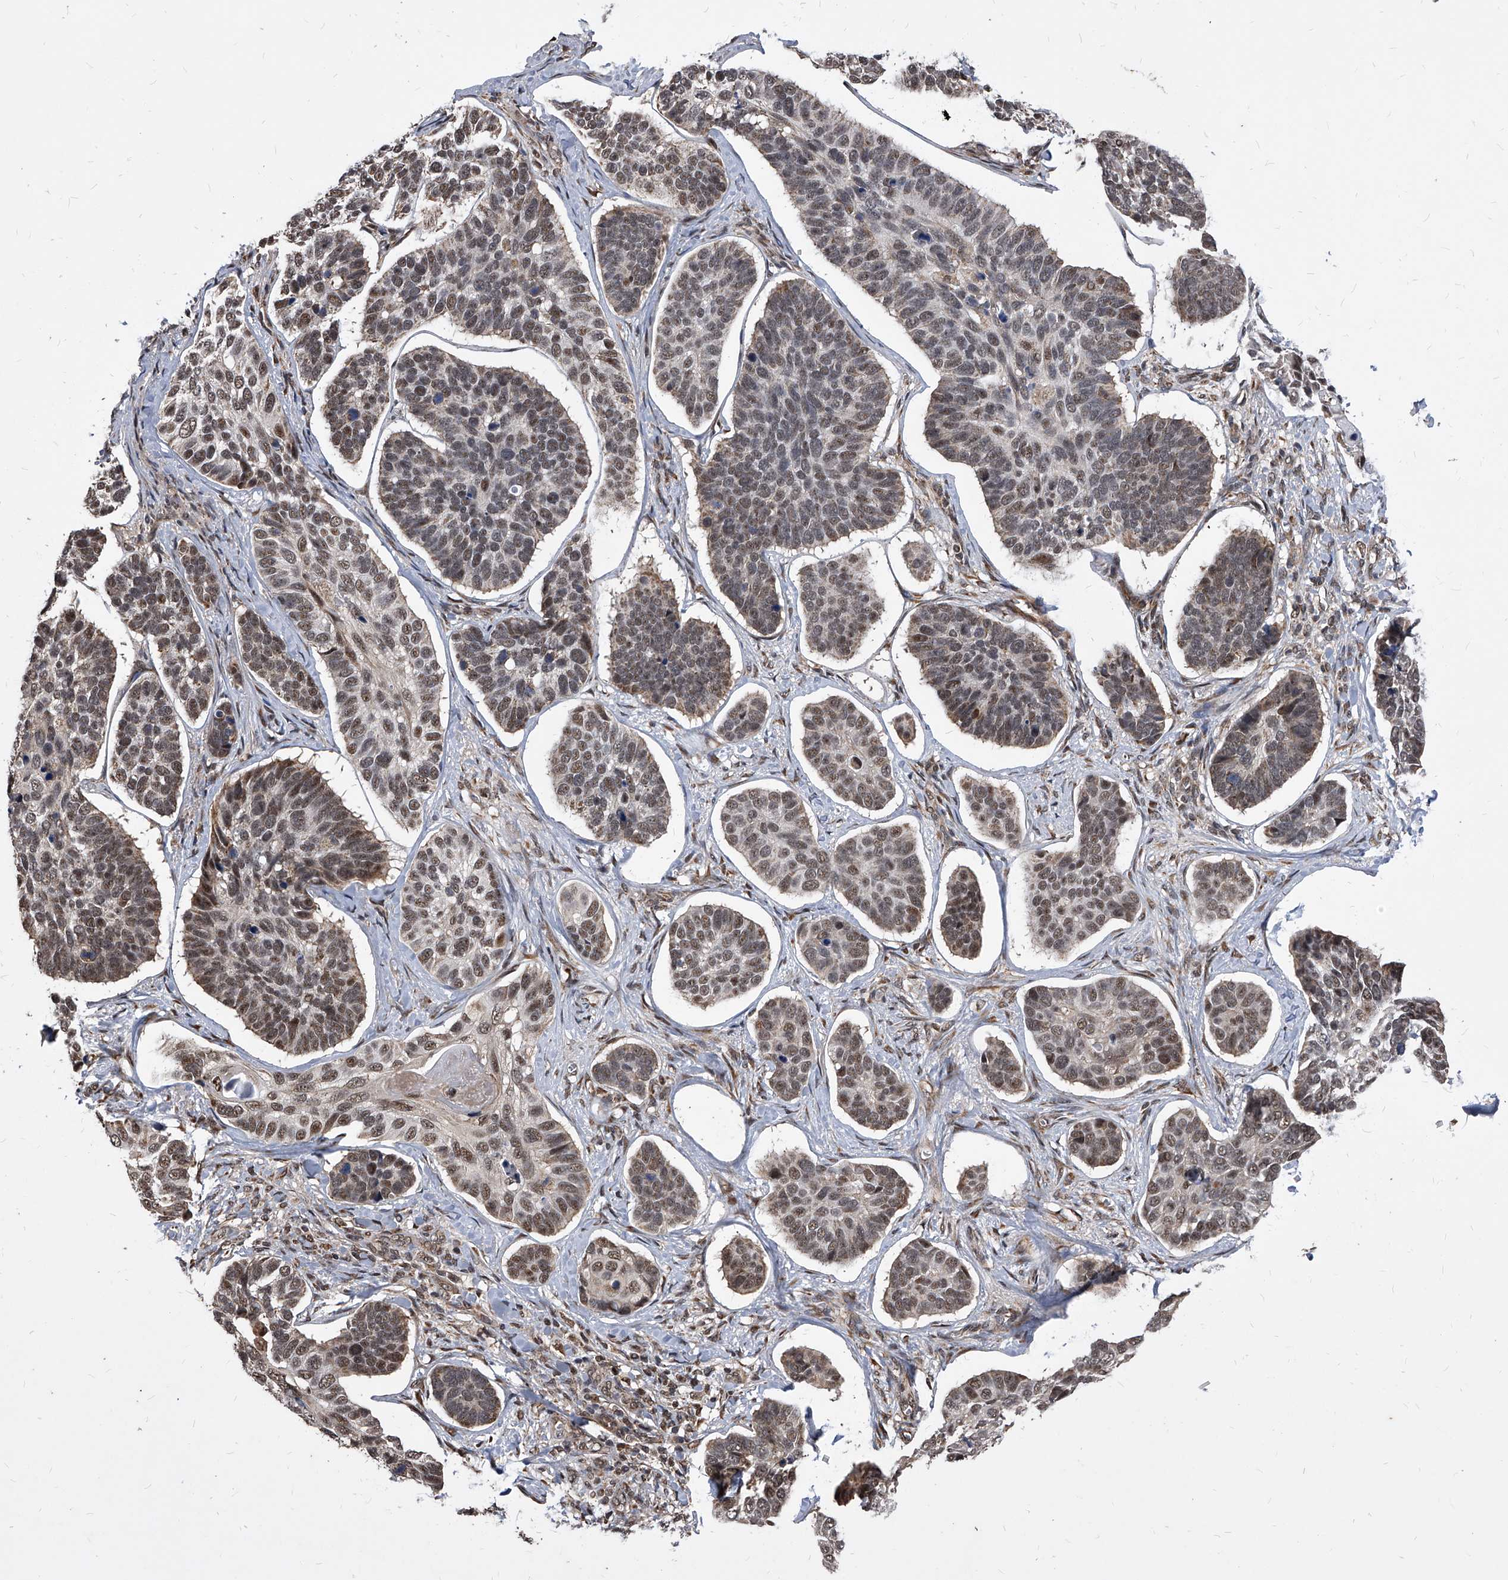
{"staining": {"intensity": "moderate", "quantity": "25%-75%", "location": "nuclear"}, "tissue": "skin cancer", "cell_type": "Tumor cells", "image_type": "cancer", "snomed": [{"axis": "morphology", "description": "Basal cell carcinoma"}, {"axis": "topography", "description": "Skin"}], "caption": "IHC micrograph of human basal cell carcinoma (skin) stained for a protein (brown), which displays medium levels of moderate nuclear positivity in about 25%-75% of tumor cells.", "gene": "DUSP22", "patient": {"sex": "male", "age": 62}}